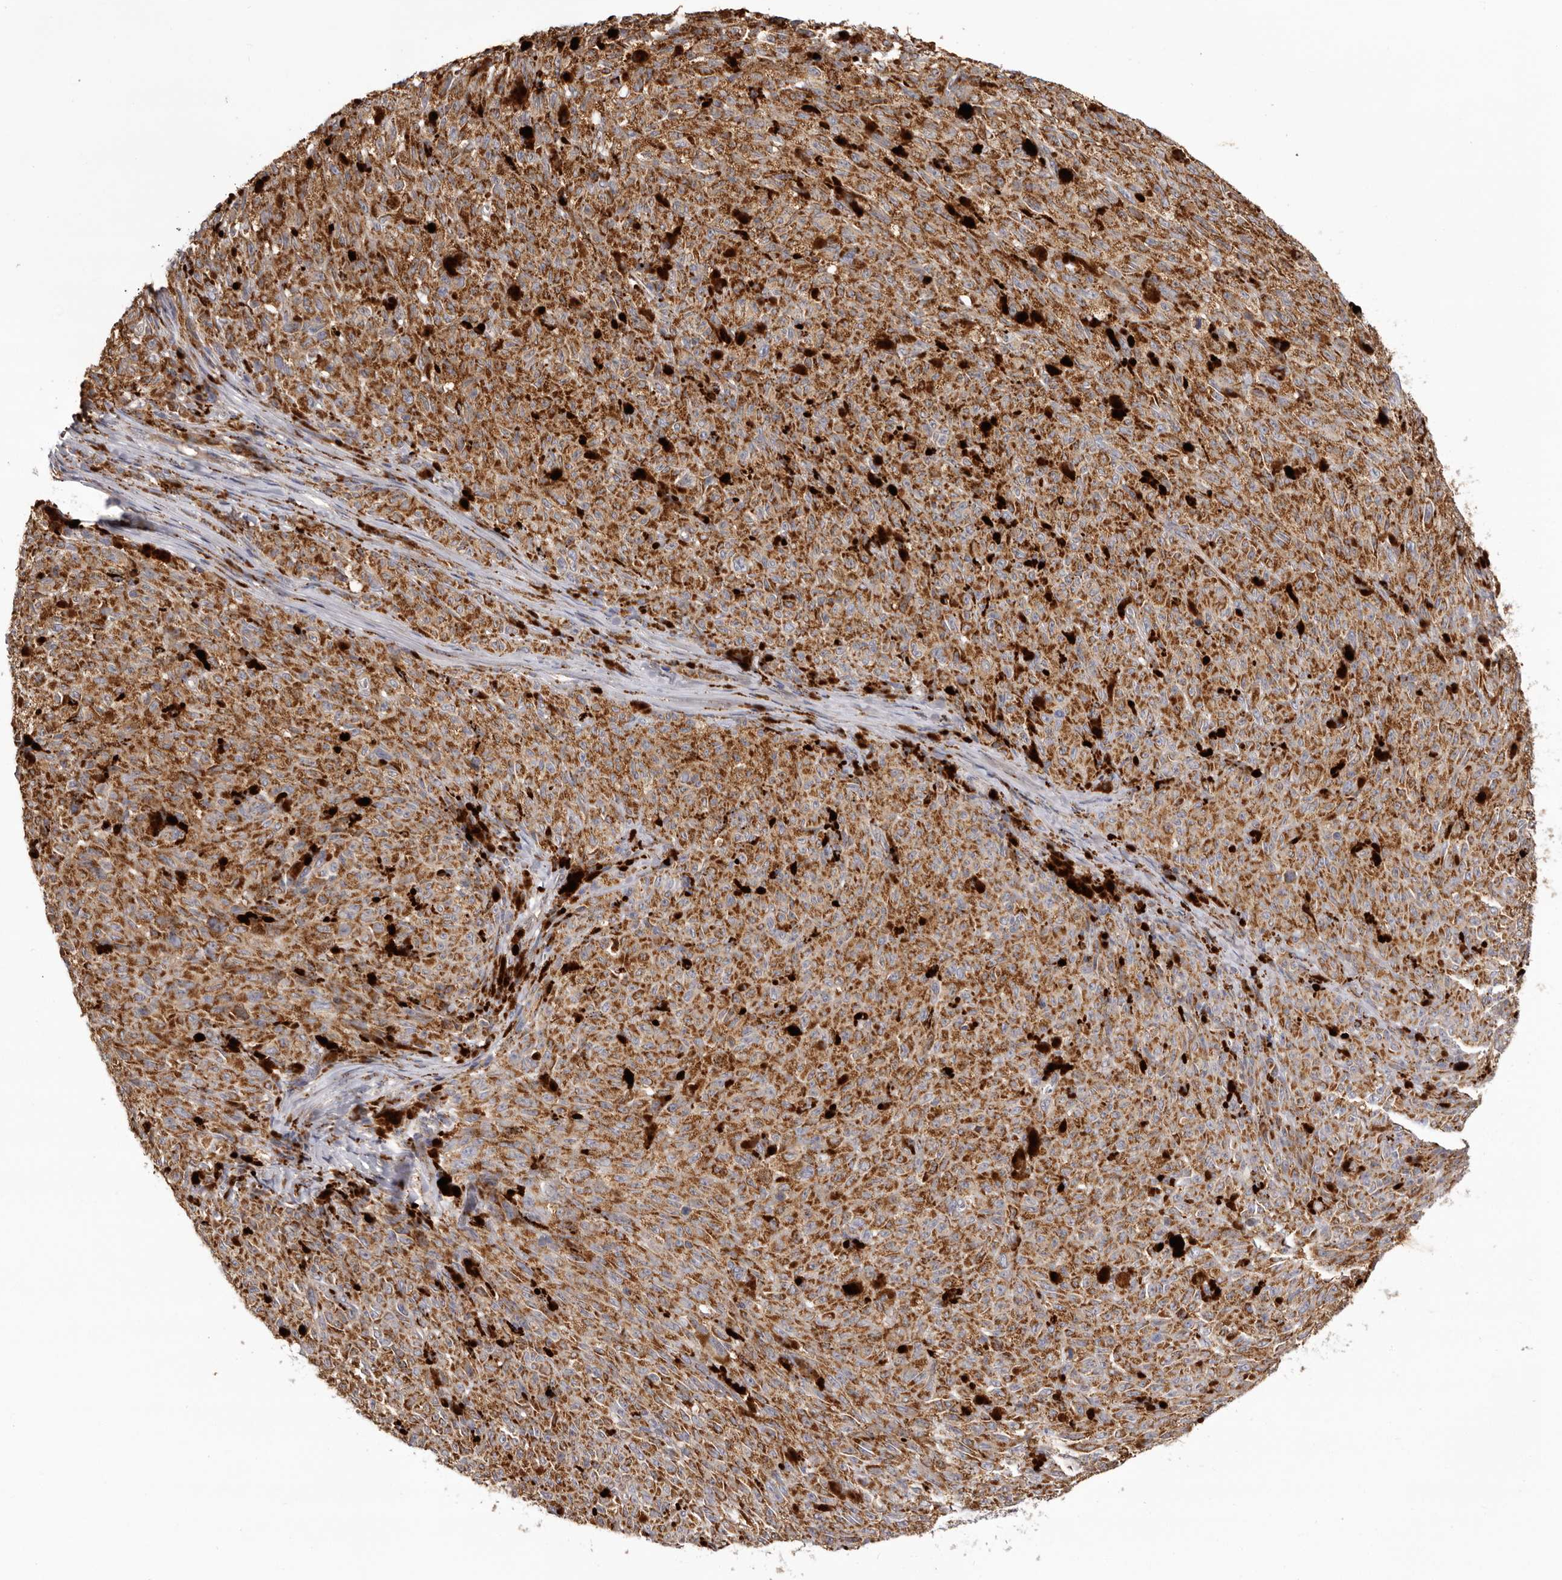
{"staining": {"intensity": "strong", "quantity": ">75%", "location": "cytoplasmic/membranous"}, "tissue": "melanoma", "cell_type": "Tumor cells", "image_type": "cancer", "snomed": [{"axis": "morphology", "description": "Malignant melanoma, NOS"}, {"axis": "topography", "description": "Skin"}], "caption": "An image showing strong cytoplasmic/membranous staining in approximately >75% of tumor cells in malignant melanoma, as visualized by brown immunohistochemical staining.", "gene": "MECR", "patient": {"sex": "female", "age": 82}}